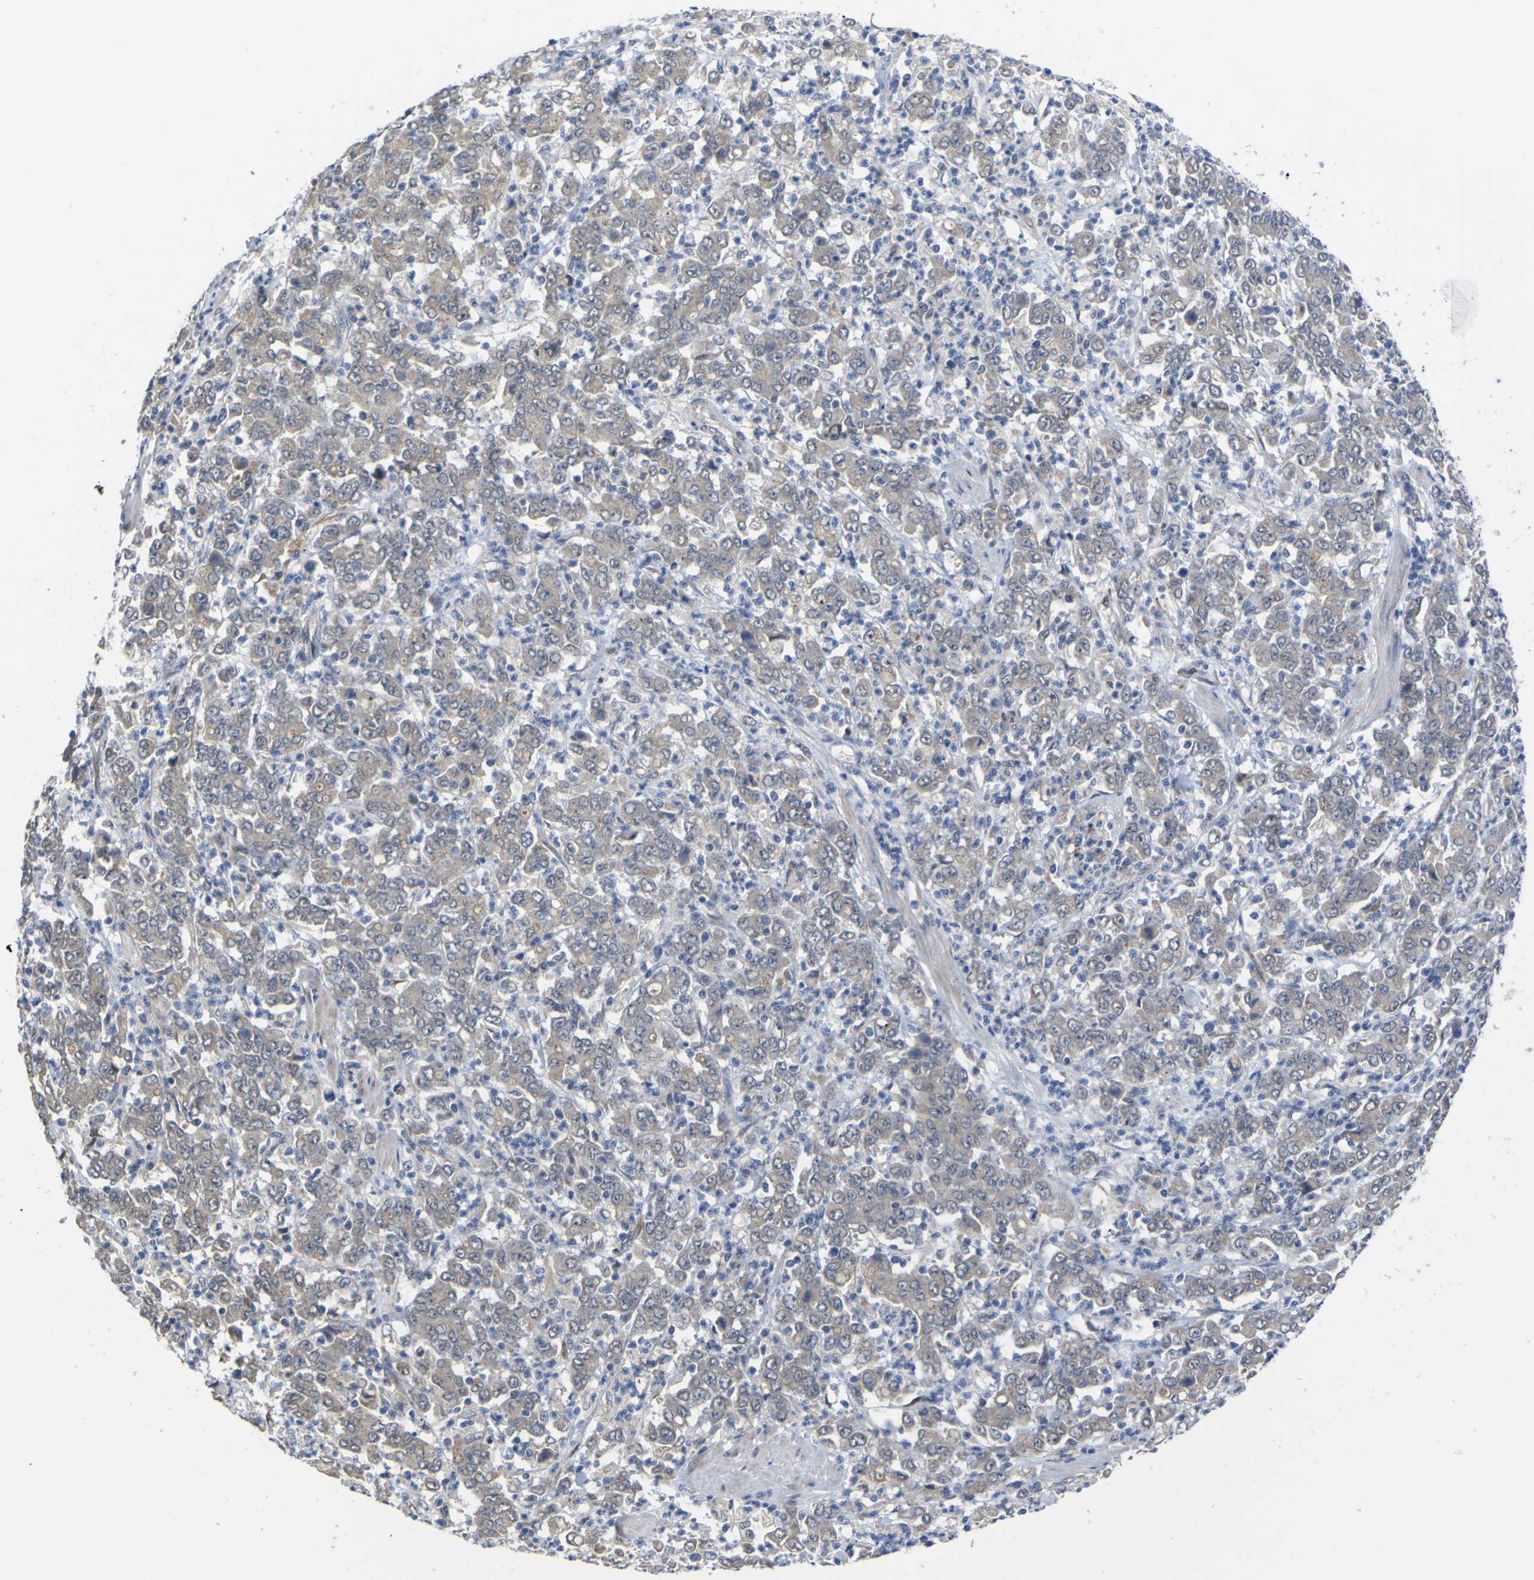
{"staining": {"intensity": "negative", "quantity": "none", "location": "none"}, "tissue": "stomach cancer", "cell_type": "Tumor cells", "image_type": "cancer", "snomed": [{"axis": "morphology", "description": "Adenocarcinoma, NOS"}, {"axis": "topography", "description": "Stomach, lower"}], "caption": "Adenocarcinoma (stomach) stained for a protein using IHC demonstrates no expression tumor cells.", "gene": "TNFRSF11A", "patient": {"sex": "female", "age": 71}}